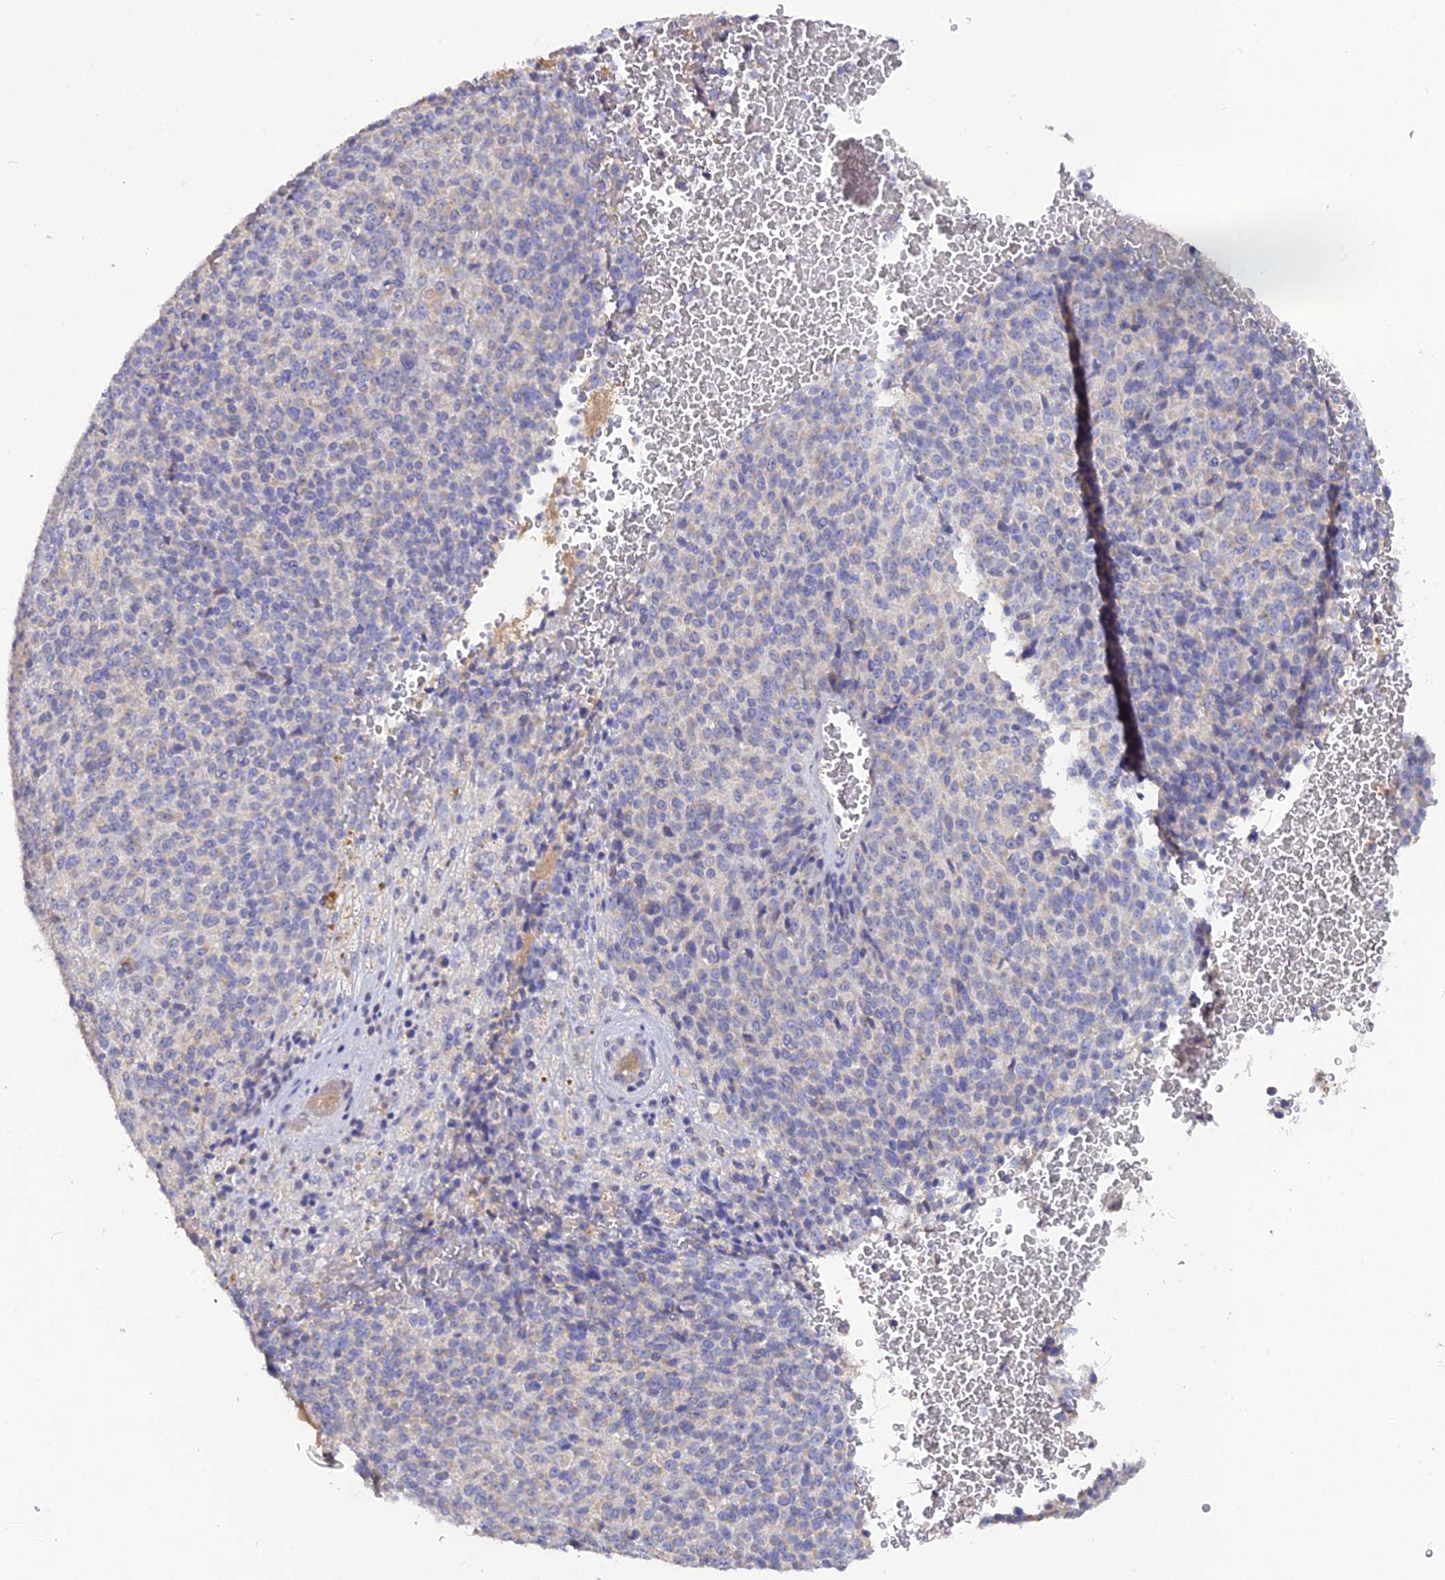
{"staining": {"intensity": "negative", "quantity": "none", "location": "none"}, "tissue": "melanoma", "cell_type": "Tumor cells", "image_type": "cancer", "snomed": [{"axis": "morphology", "description": "Malignant melanoma, Metastatic site"}, {"axis": "topography", "description": "Brain"}], "caption": "IHC of human malignant melanoma (metastatic site) reveals no positivity in tumor cells.", "gene": "ADGRA1", "patient": {"sex": "female", "age": 56}}